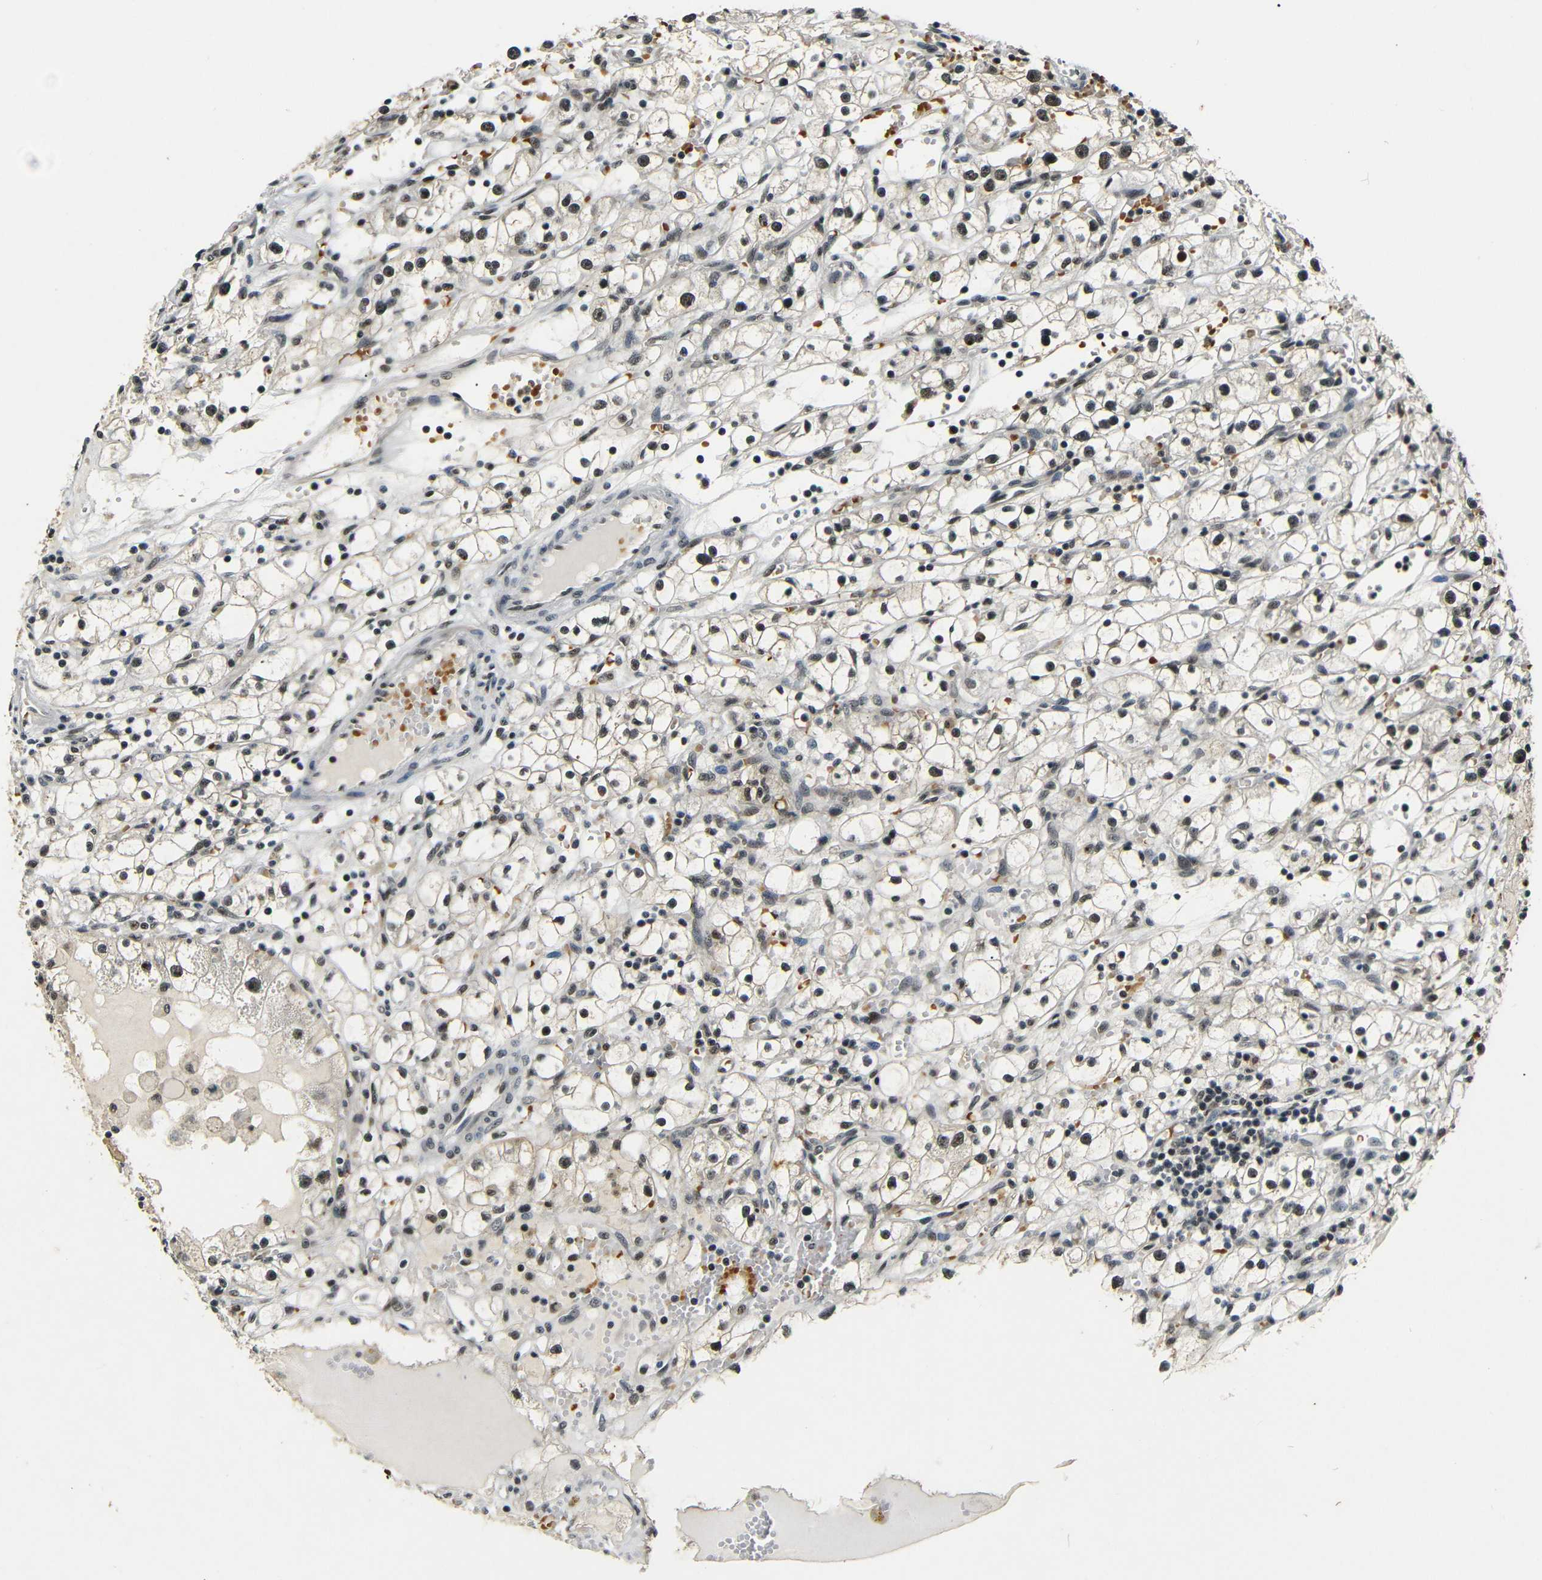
{"staining": {"intensity": "moderate", "quantity": ">75%", "location": "nuclear"}, "tissue": "renal cancer", "cell_type": "Tumor cells", "image_type": "cancer", "snomed": [{"axis": "morphology", "description": "Adenocarcinoma, NOS"}, {"axis": "topography", "description": "Kidney"}], "caption": "The immunohistochemical stain shows moderate nuclear staining in tumor cells of renal cancer tissue.", "gene": "FOXD4", "patient": {"sex": "male", "age": 56}}